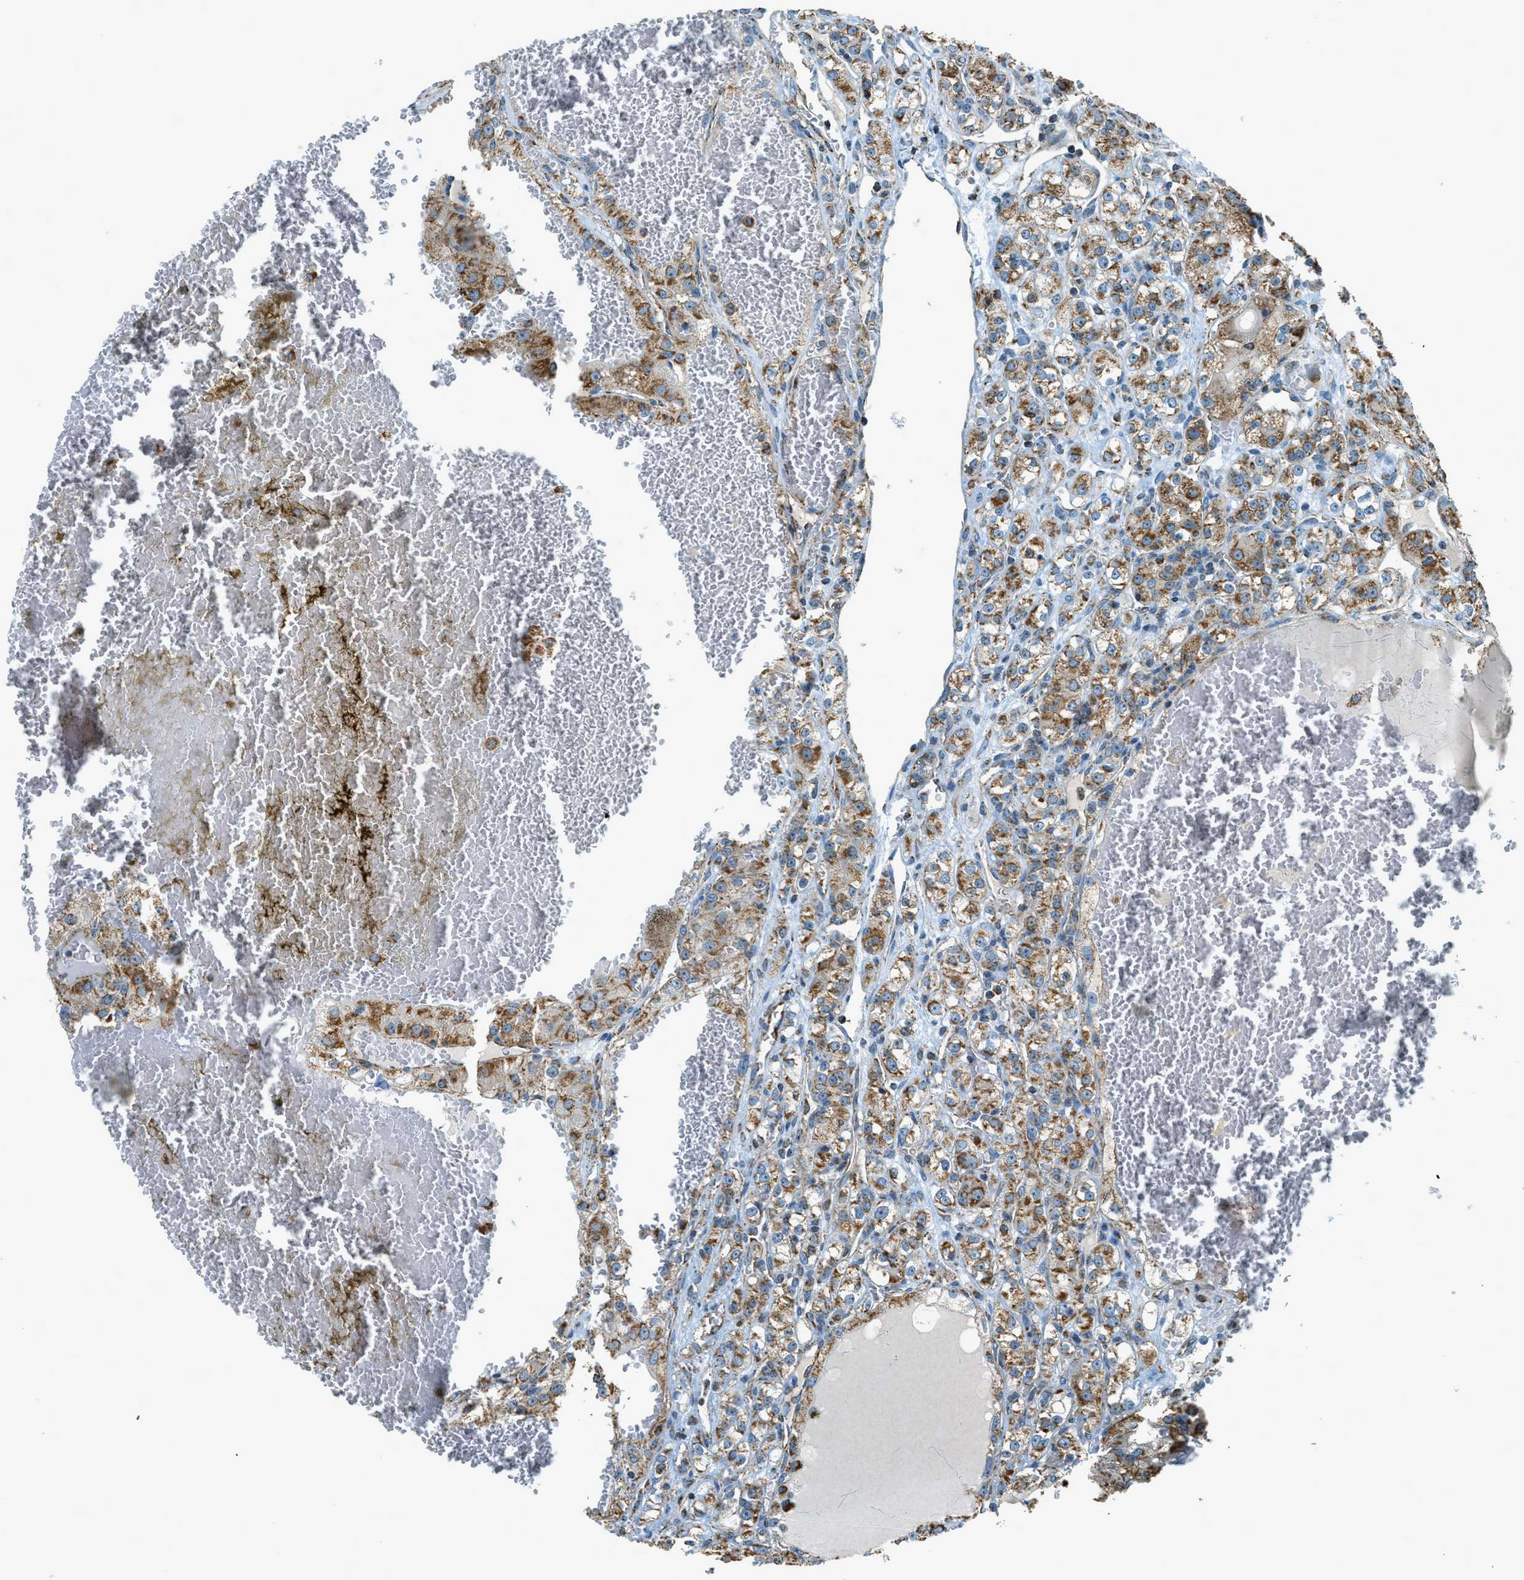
{"staining": {"intensity": "moderate", "quantity": "25%-75%", "location": "cytoplasmic/membranous"}, "tissue": "renal cancer", "cell_type": "Tumor cells", "image_type": "cancer", "snomed": [{"axis": "morphology", "description": "Normal tissue, NOS"}, {"axis": "morphology", "description": "Adenocarcinoma, NOS"}, {"axis": "topography", "description": "Kidney"}], "caption": "Immunohistochemical staining of renal adenocarcinoma demonstrates moderate cytoplasmic/membranous protein staining in approximately 25%-75% of tumor cells.", "gene": "CHST15", "patient": {"sex": "male", "age": 61}}